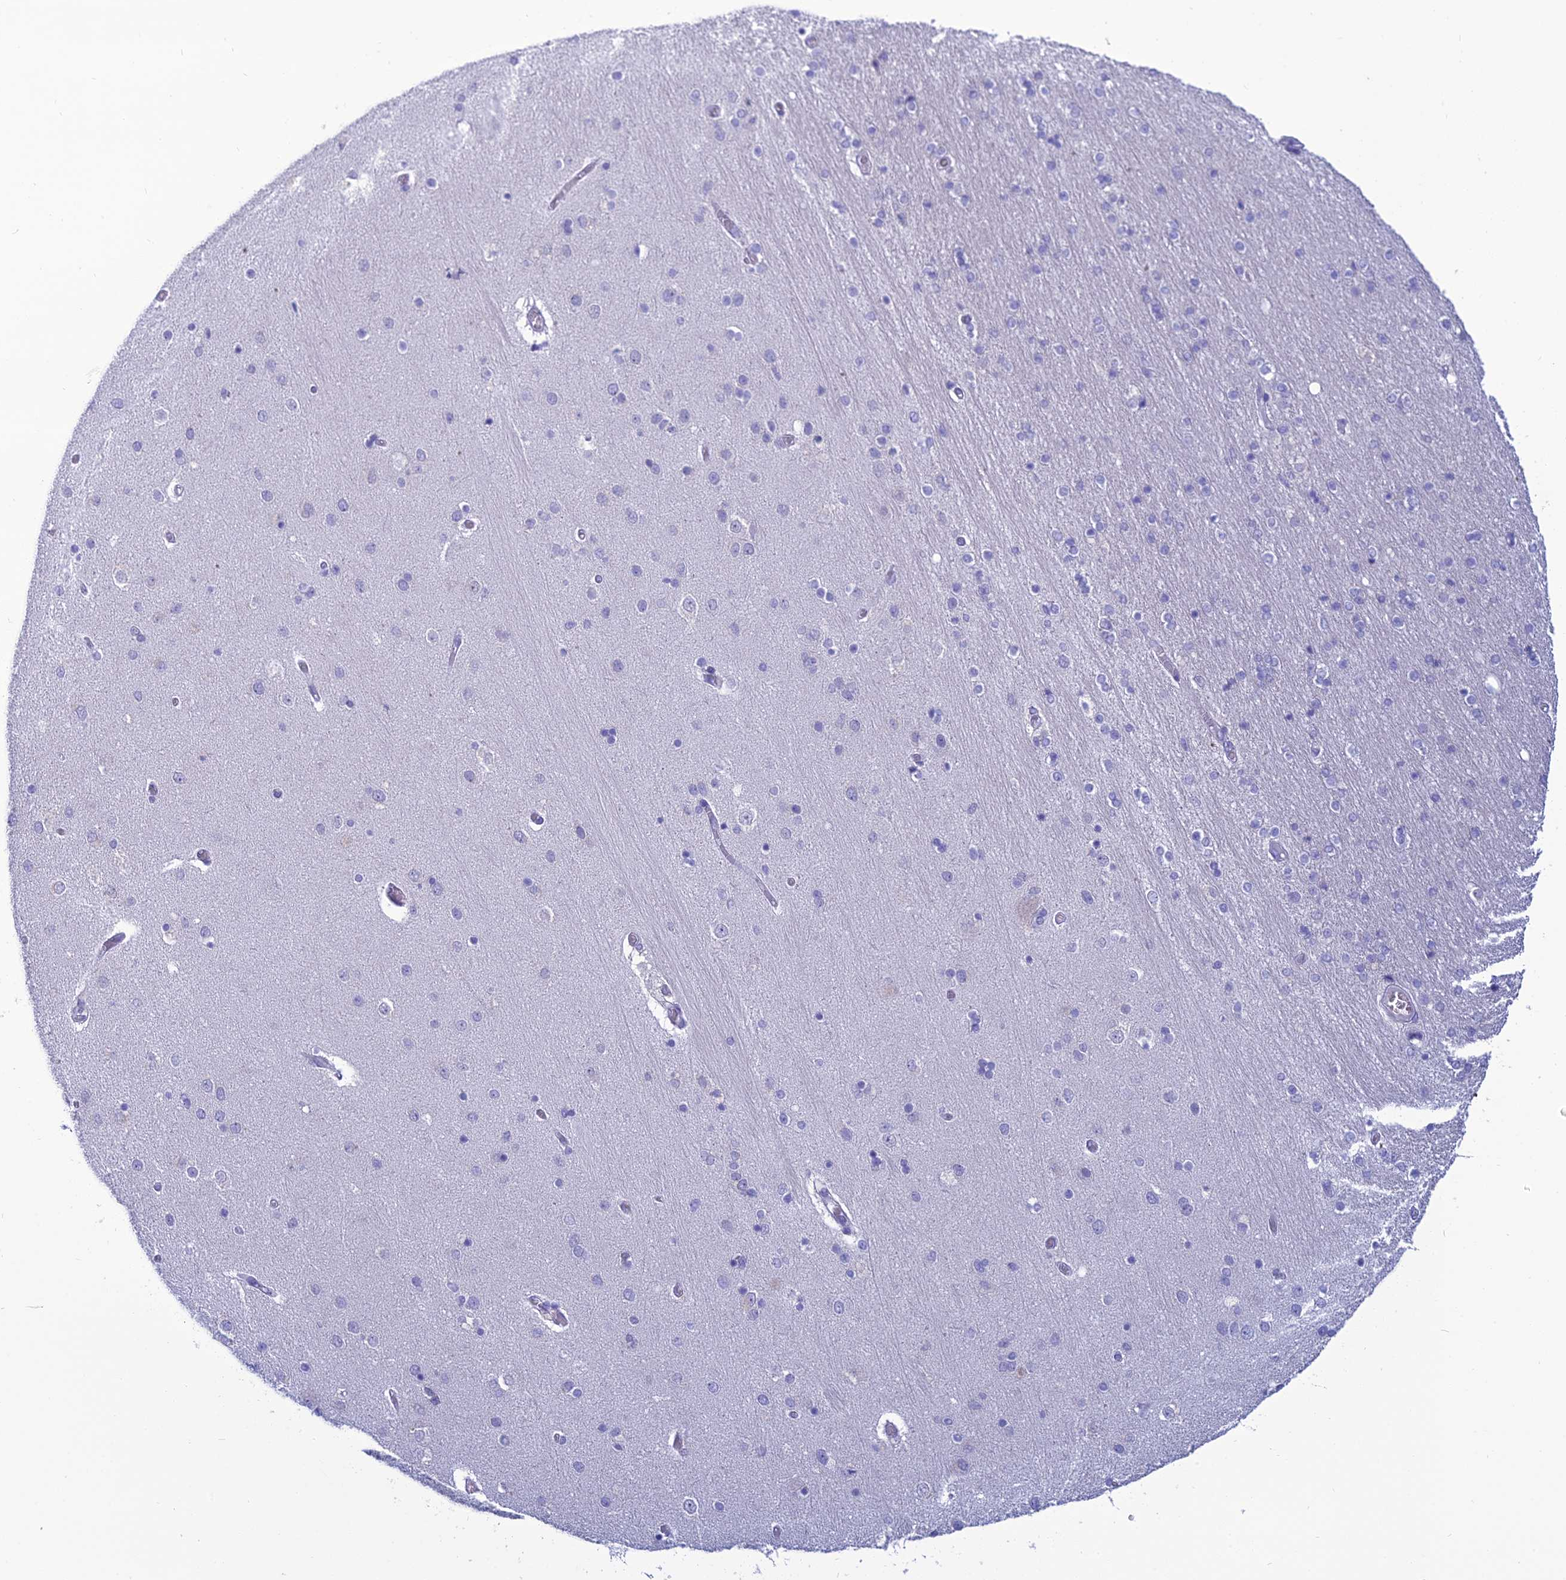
{"staining": {"intensity": "negative", "quantity": "none", "location": "none"}, "tissue": "hippocampus", "cell_type": "Glial cells", "image_type": "normal", "snomed": [{"axis": "morphology", "description": "Normal tissue, NOS"}, {"axis": "topography", "description": "Hippocampus"}], "caption": "Human hippocampus stained for a protein using IHC exhibits no expression in glial cells.", "gene": "GNPNAT1", "patient": {"sex": "female", "age": 54}}